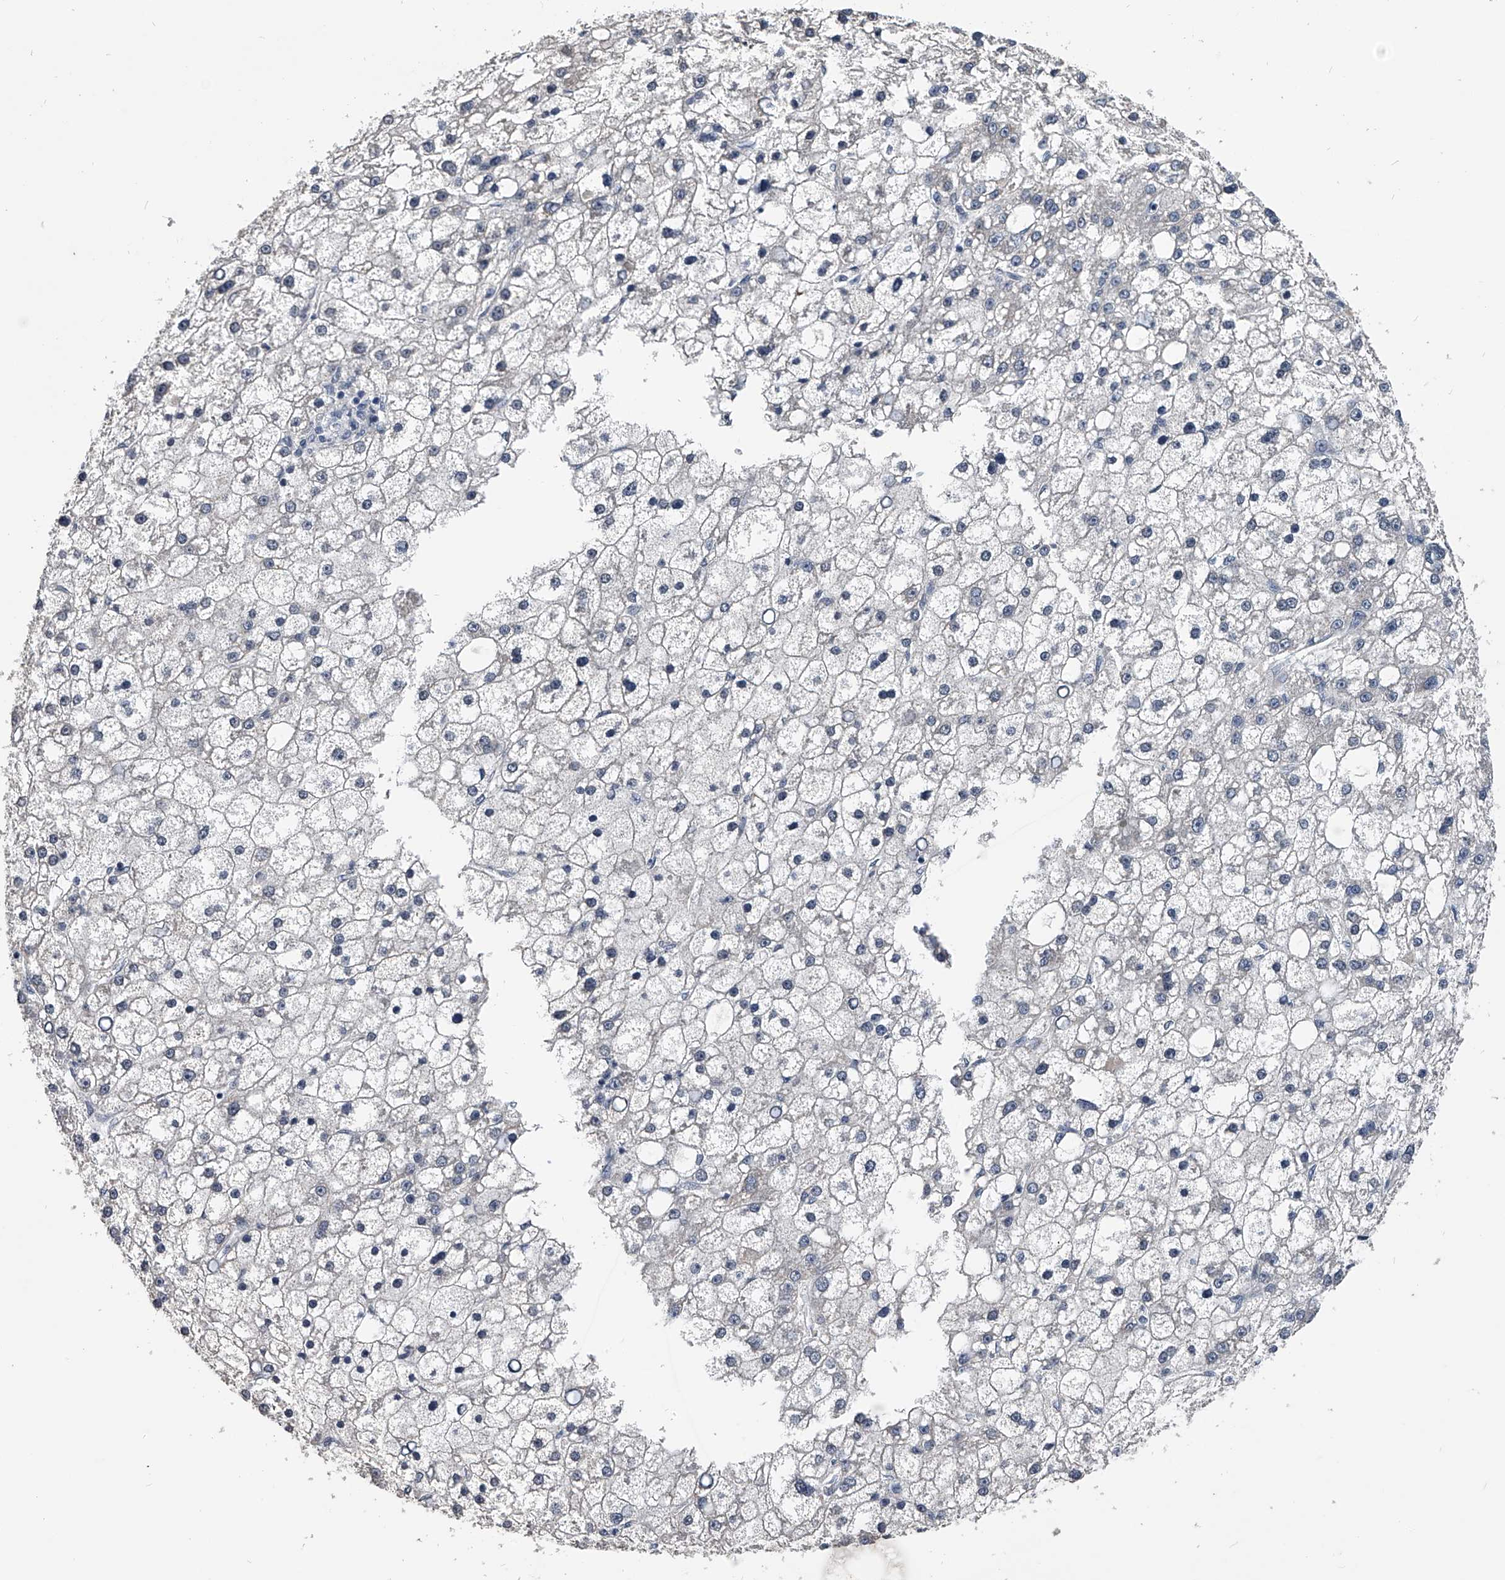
{"staining": {"intensity": "negative", "quantity": "none", "location": "none"}, "tissue": "liver cancer", "cell_type": "Tumor cells", "image_type": "cancer", "snomed": [{"axis": "morphology", "description": "Carcinoma, Hepatocellular, NOS"}, {"axis": "topography", "description": "Liver"}], "caption": "Immunohistochemical staining of liver cancer (hepatocellular carcinoma) shows no significant staining in tumor cells.", "gene": "OAT", "patient": {"sex": "male", "age": 67}}